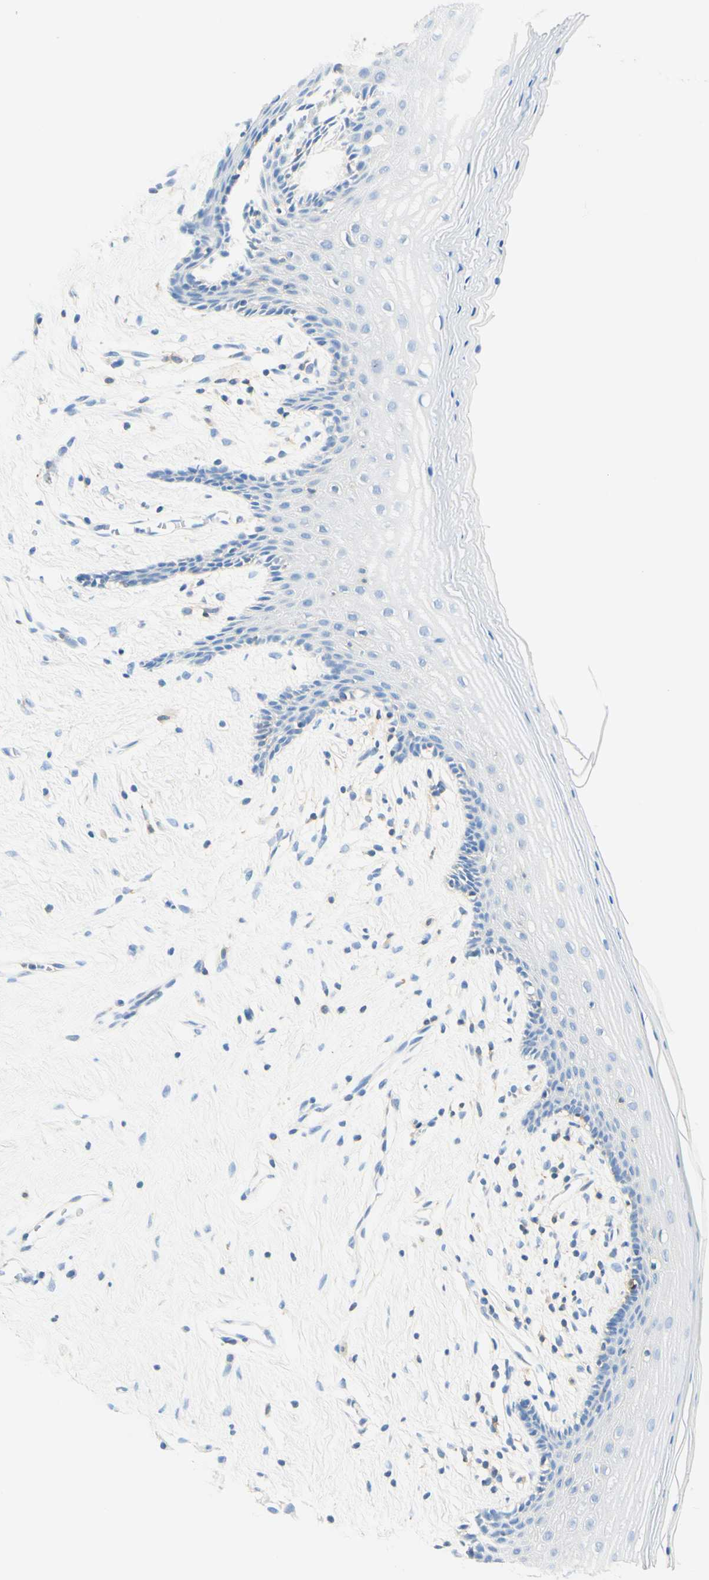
{"staining": {"intensity": "negative", "quantity": "none", "location": "none"}, "tissue": "vagina", "cell_type": "Squamous epithelial cells", "image_type": "normal", "snomed": [{"axis": "morphology", "description": "Normal tissue, NOS"}, {"axis": "topography", "description": "Vagina"}], "caption": "Immunohistochemistry photomicrograph of normal vagina: human vagina stained with DAB (3,3'-diaminobenzidine) reveals no significant protein staining in squamous epithelial cells.", "gene": "LAT", "patient": {"sex": "female", "age": 44}}